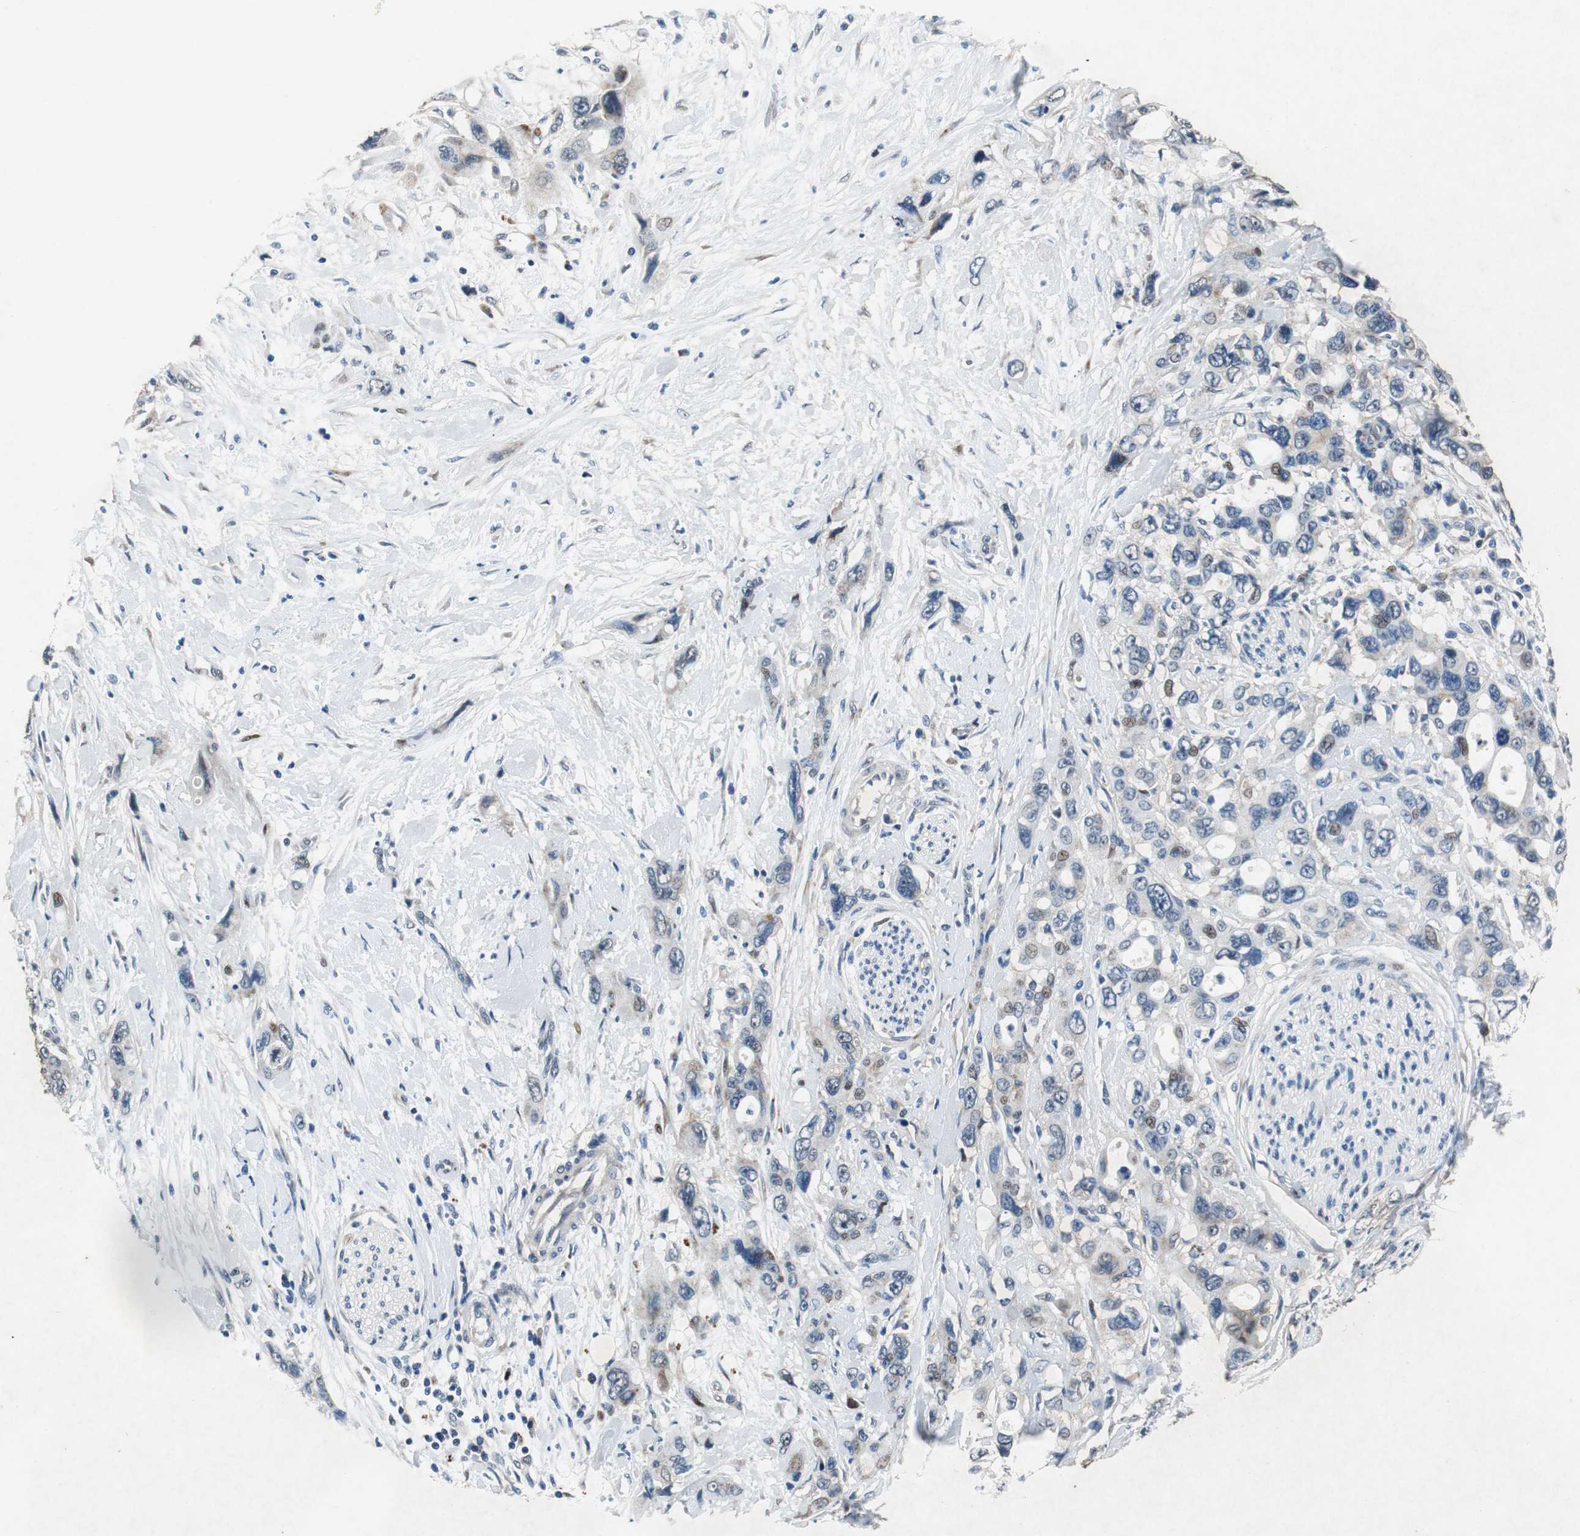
{"staining": {"intensity": "moderate", "quantity": "<25%", "location": "nuclear"}, "tissue": "pancreatic cancer", "cell_type": "Tumor cells", "image_type": "cancer", "snomed": [{"axis": "morphology", "description": "Adenocarcinoma, NOS"}, {"axis": "topography", "description": "Pancreas"}], "caption": "Moderate nuclear protein positivity is appreciated in about <25% of tumor cells in pancreatic cancer (adenocarcinoma). (DAB IHC with brightfield microscopy, high magnification).", "gene": "RPL35", "patient": {"sex": "male", "age": 46}}